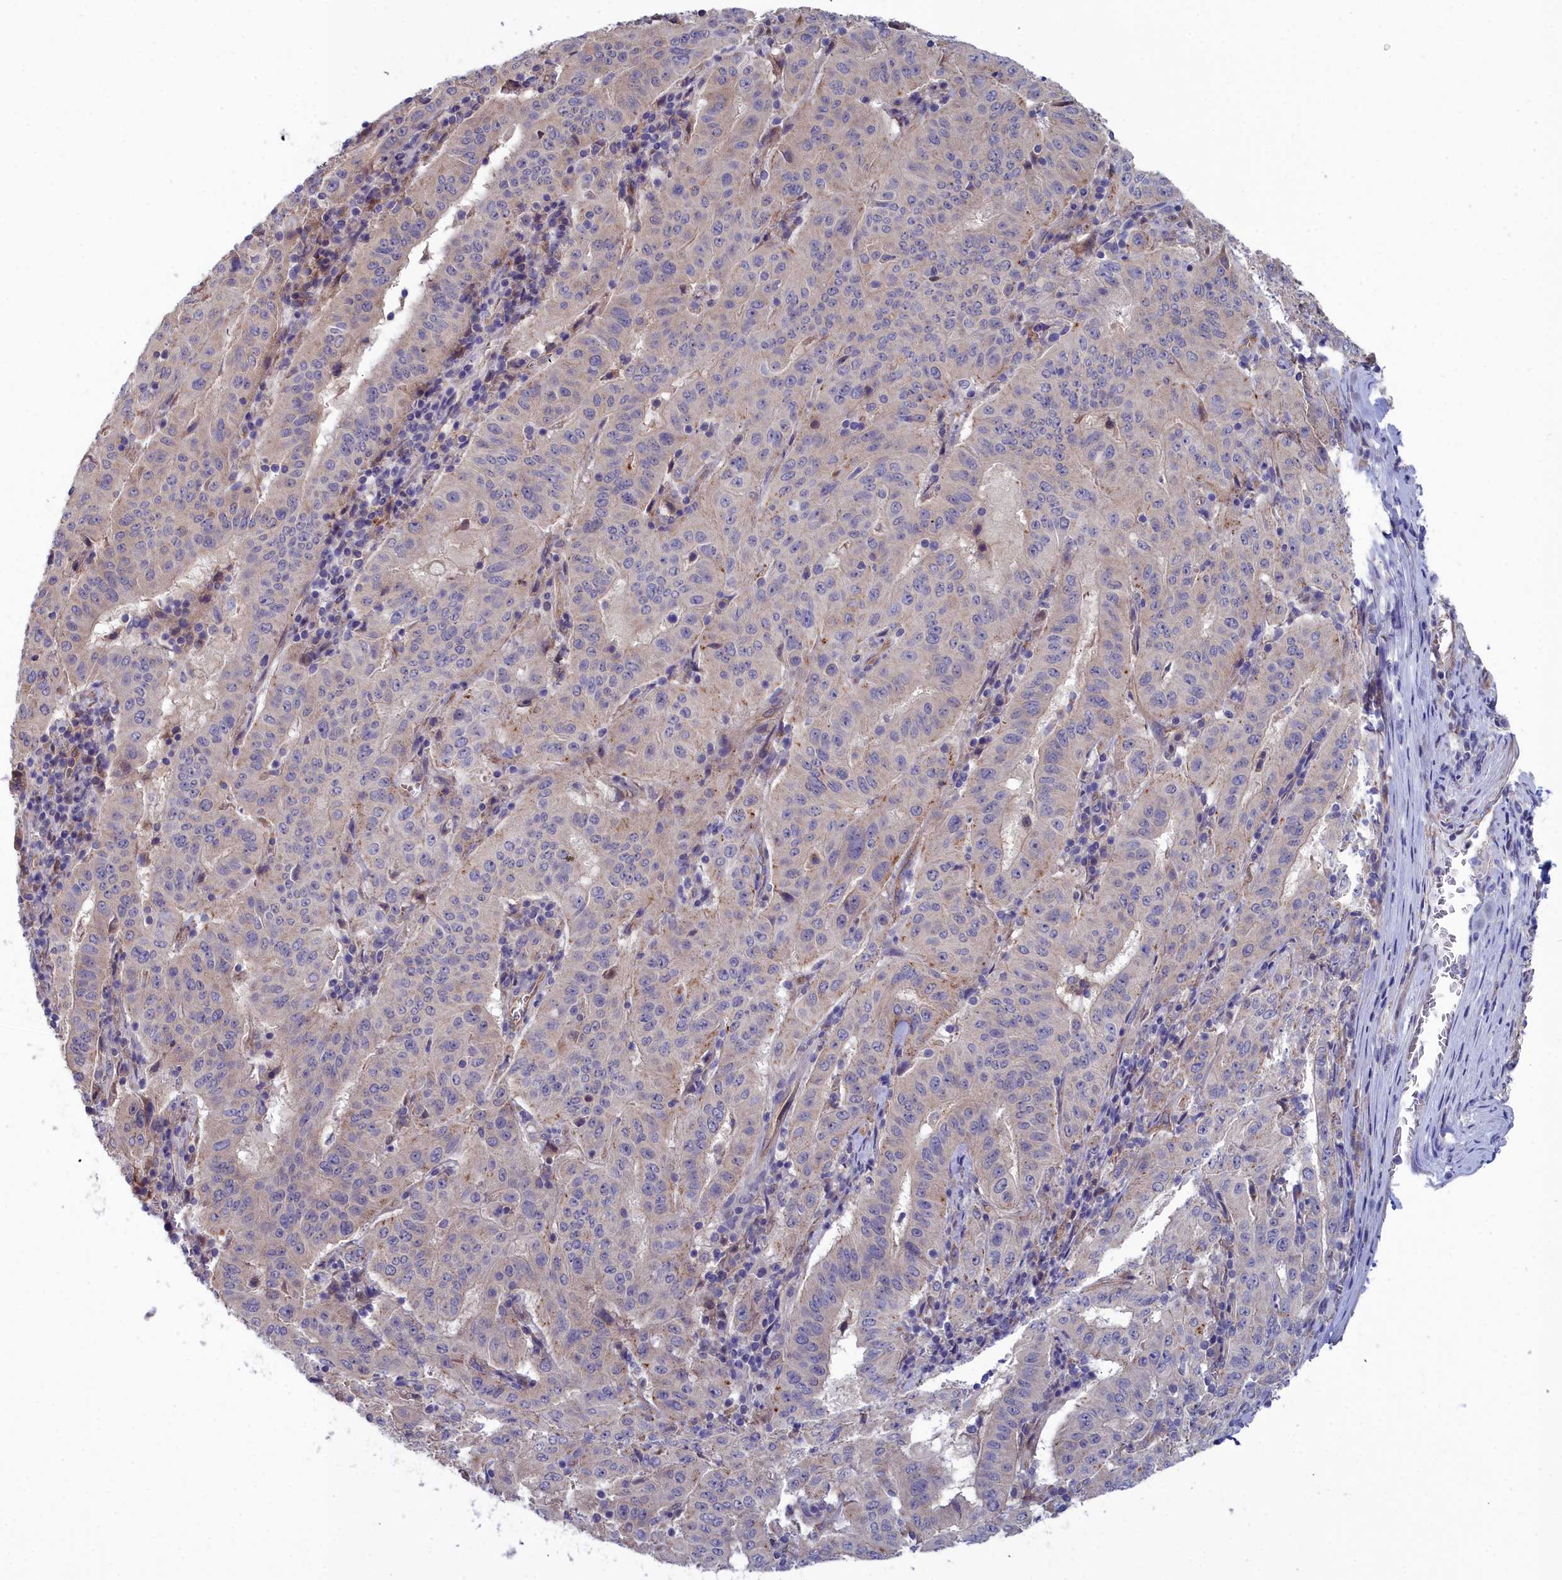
{"staining": {"intensity": "negative", "quantity": "none", "location": "none"}, "tissue": "pancreatic cancer", "cell_type": "Tumor cells", "image_type": "cancer", "snomed": [{"axis": "morphology", "description": "Adenocarcinoma, NOS"}, {"axis": "topography", "description": "Pancreas"}], "caption": "High power microscopy histopathology image of an immunohistochemistry photomicrograph of pancreatic adenocarcinoma, revealing no significant expression in tumor cells.", "gene": "RDX", "patient": {"sex": "male", "age": 63}}